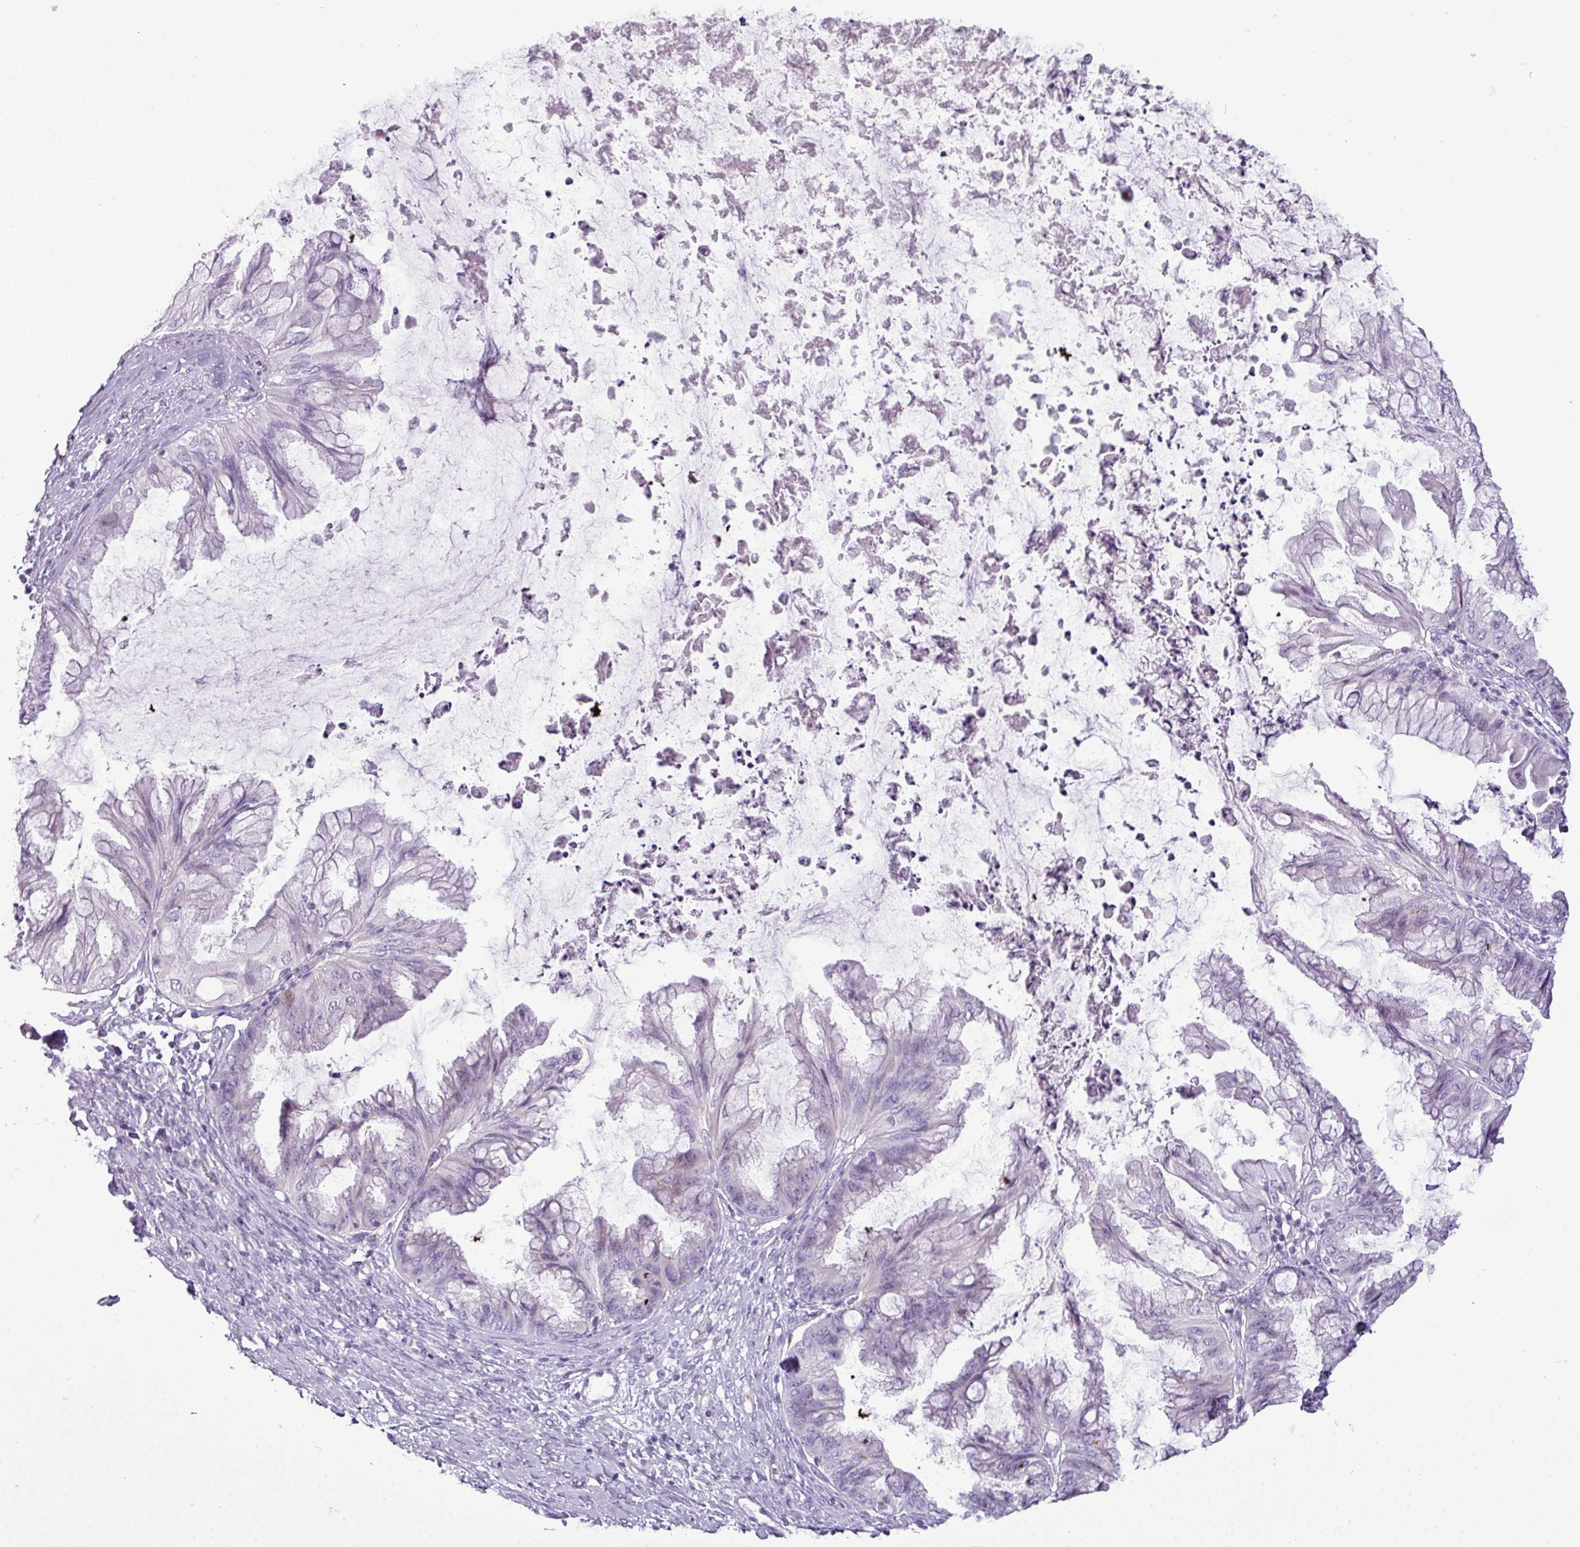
{"staining": {"intensity": "negative", "quantity": "none", "location": "none"}, "tissue": "ovarian cancer", "cell_type": "Tumor cells", "image_type": "cancer", "snomed": [{"axis": "morphology", "description": "Cystadenocarcinoma, mucinous, NOS"}, {"axis": "topography", "description": "Ovary"}], "caption": "Immunohistochemistry (IHC) histopathology image of neoplastic tissue: human mucinous cystadenocarcinoma (ovarian) stained with DAB reveals no significant protein positivity in tumor cells.", "gene": "FAM43A", "patient": {"sex": "female", "age": 35}}